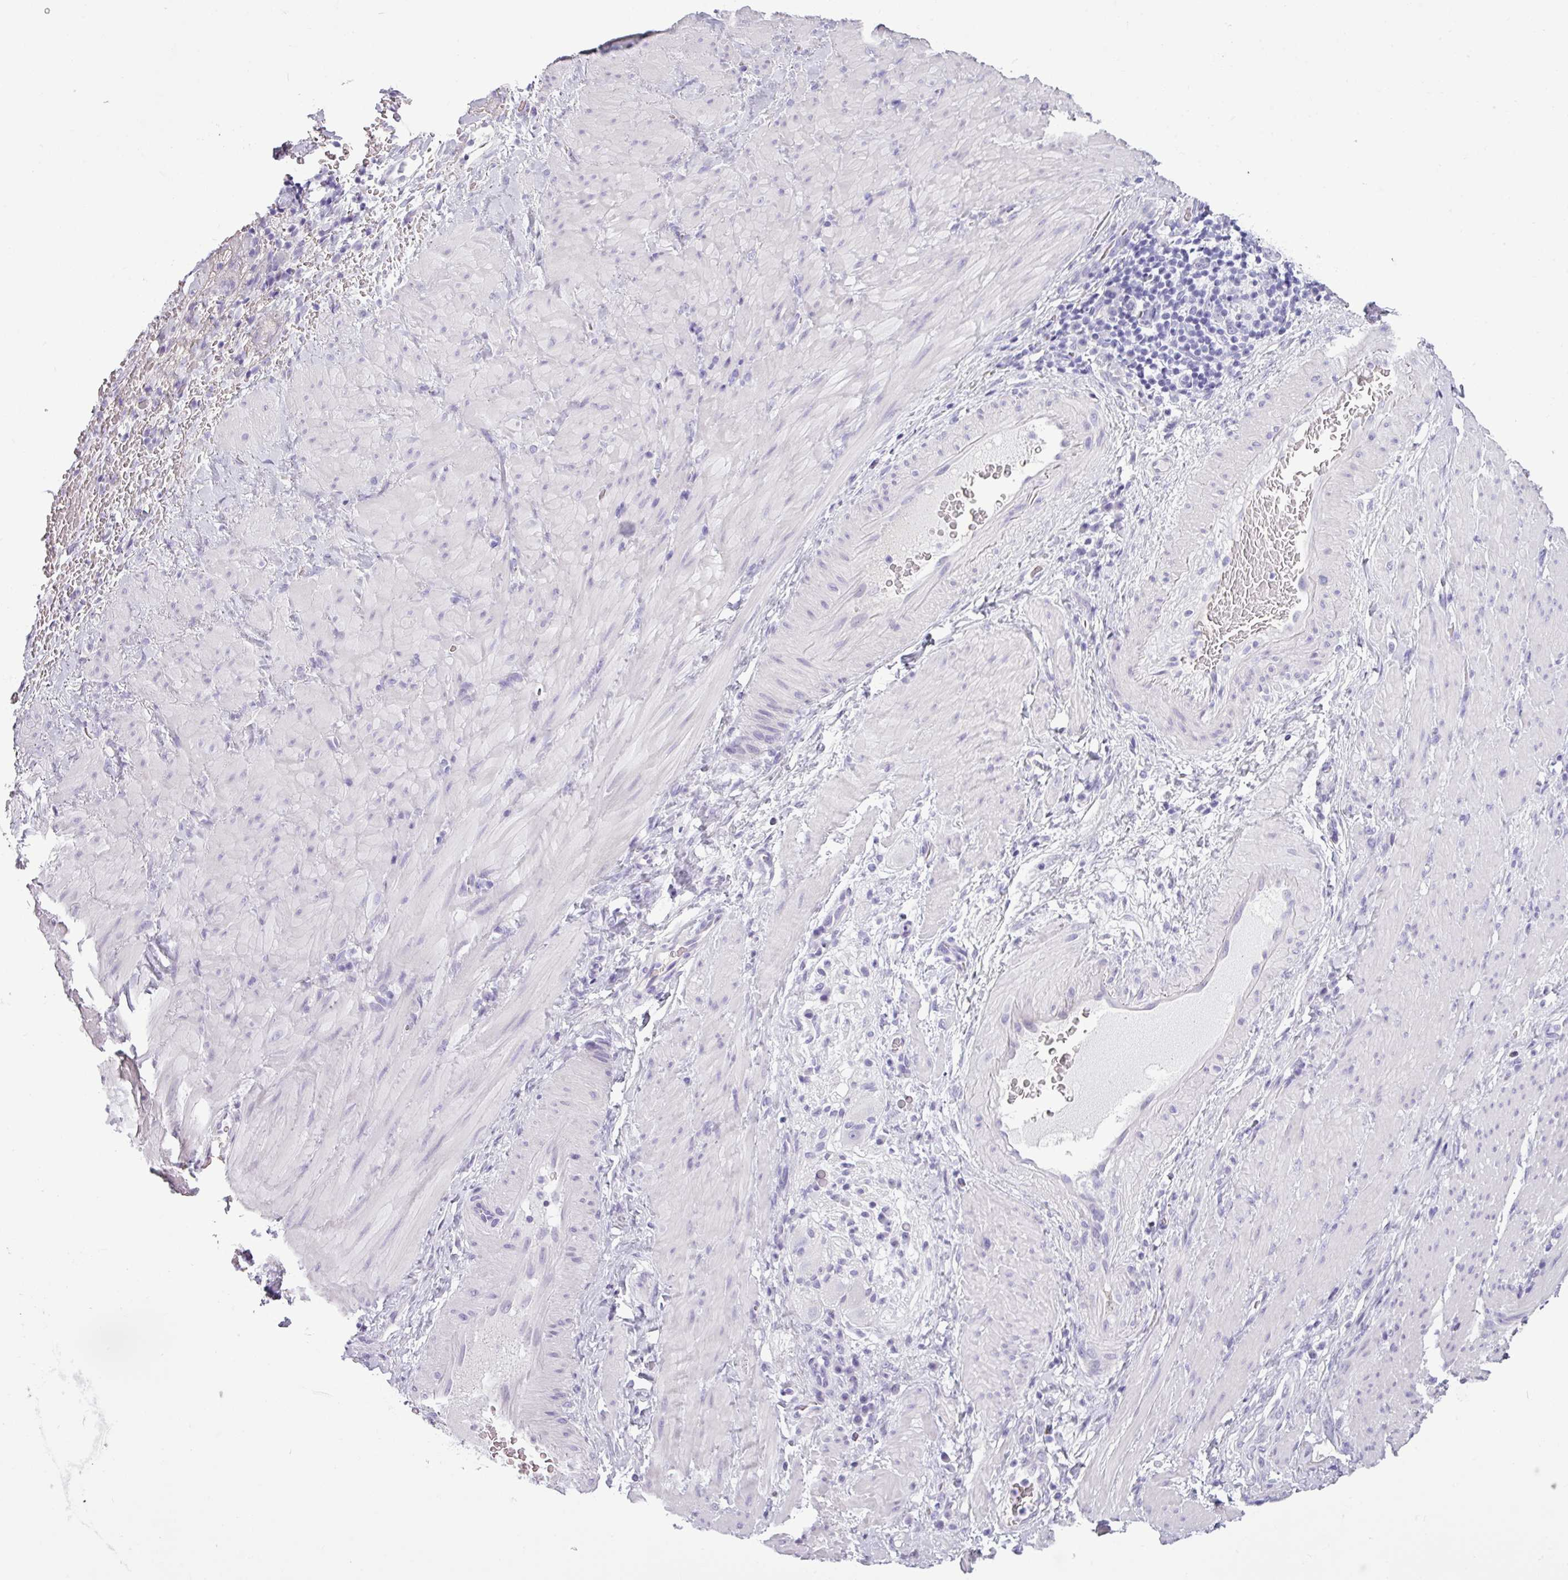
{"staining": {"intensity": "negative", "quantity": "none", "location": "none"}, "tissue": "stomach cancer", "cell_type": "Tumor cells", "image_type": "cancer", "snomed": [{"axis": "morphology", "description": "Normal tissue, NOS"}, {"axis": "morphology", "description": "Adenocarcinoma, NOS"}, {"axis": "topography", "description": "Stomach"}], "caption": "Immunohistochemistry (IHC) of human stomach adenocarcinoma exhibits no expression in tumor cells. The staining was performed using DAB (3,3'-diaminobenzidine) to visualize the protein expression in brown, while the nuclei were stained in blue with hematoxylin (Magnification: 20x).", "gene": "CDH16", "patient": {"sex": "female", "age": 64}}